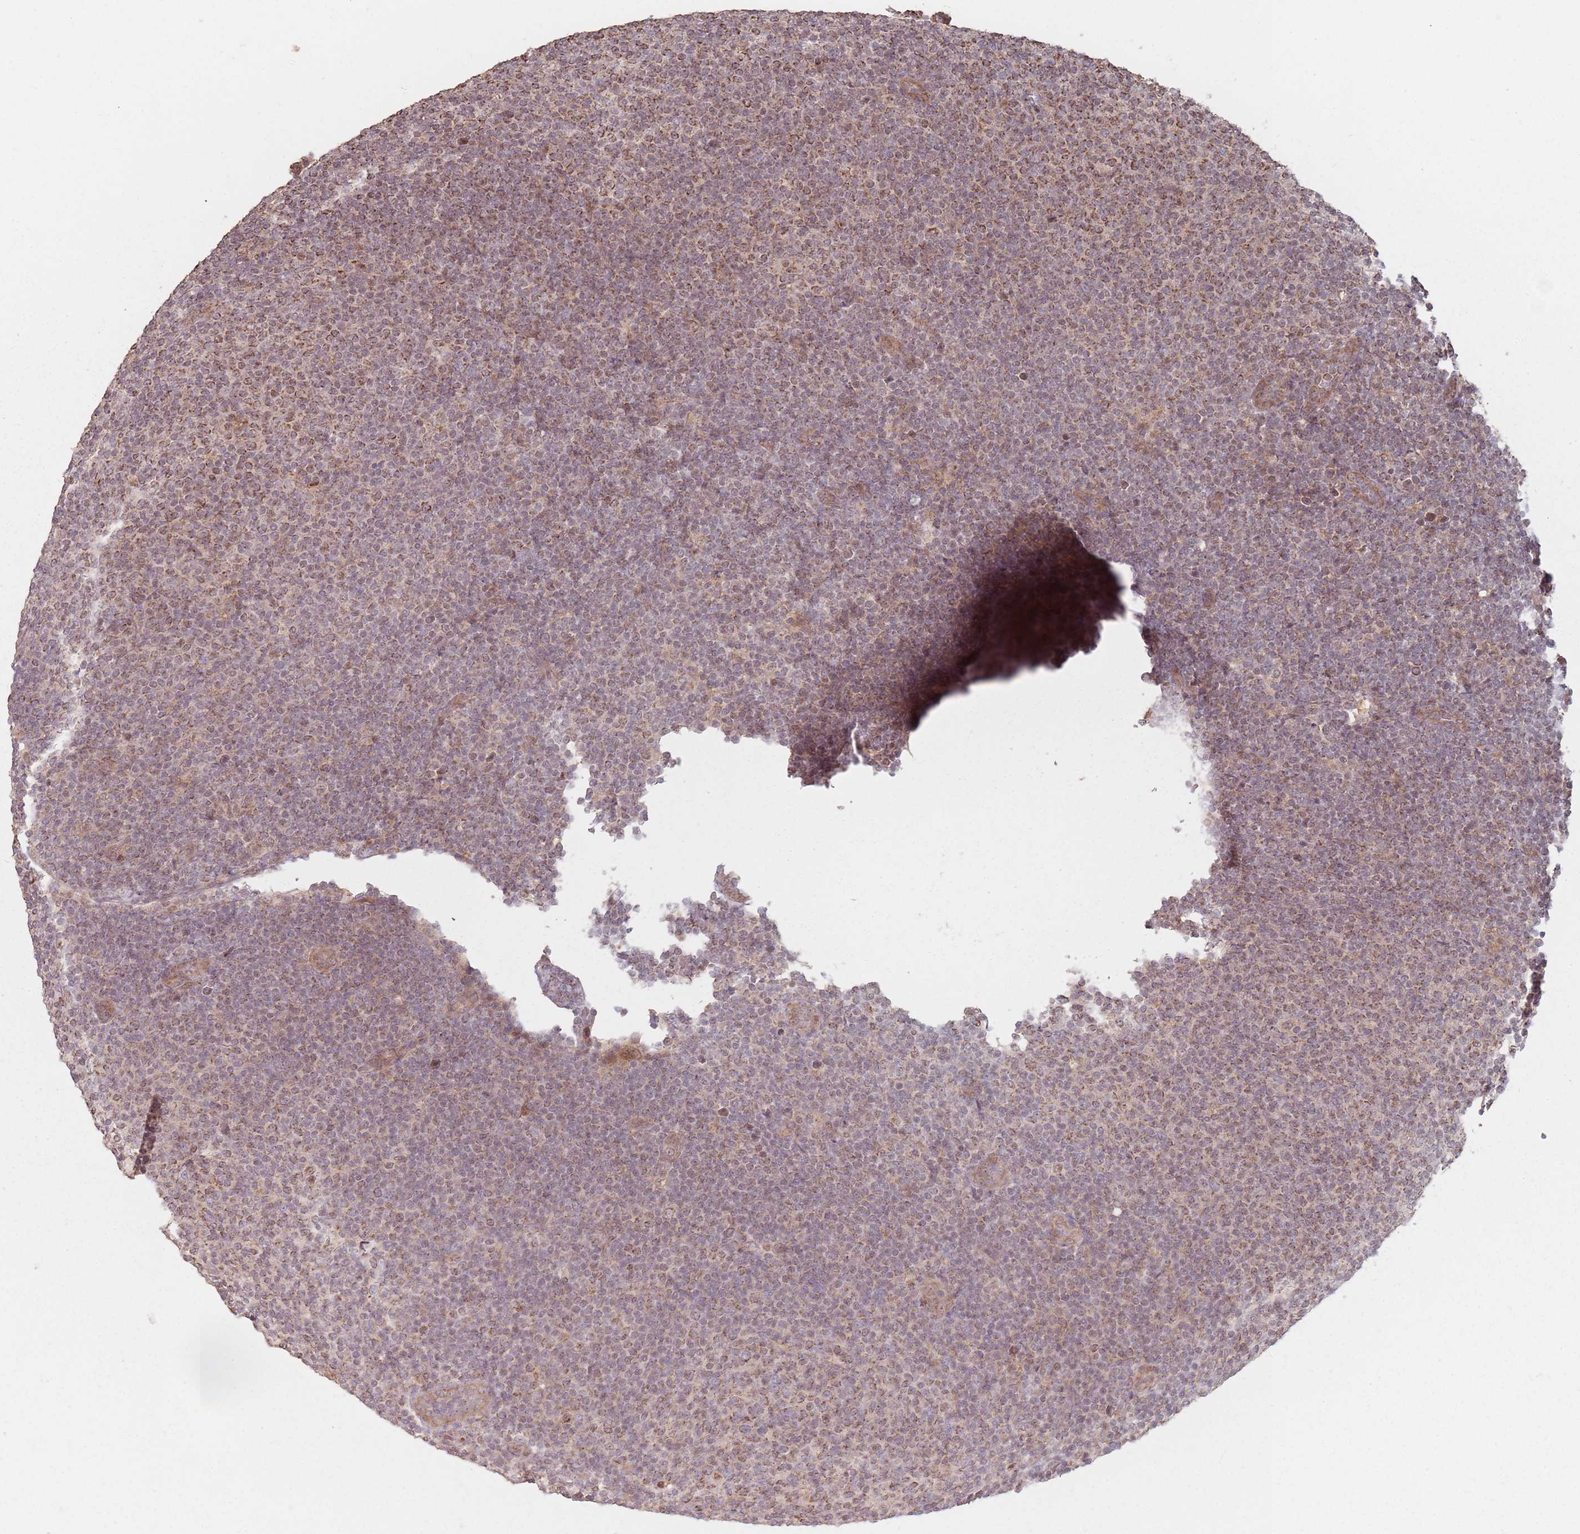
{"staining": {"intensity": "moderate", "quantity": ">75%", "location": "cytoplasmic/membranous"}, "tissue": "lymphoma", "cell_type": "Tumor cells", "image_type": "cancer", "snomed": [{"axis": "morphology", "description": "Malignant lymphoma, non-Hodgkin's type, Low grade"}, {"axis": "topography", "description": "Lymph node"}], "caption": "There is medium levels of moderate cytoplasmic/membranous staining in tumor cells of low-grade malignant lymphoma, non-Hodgkin's type, as demonstrated by immunohistochemical staining (brown color).", "gene": "VPS52", "patient": {"sex": "male", "age": 66}}